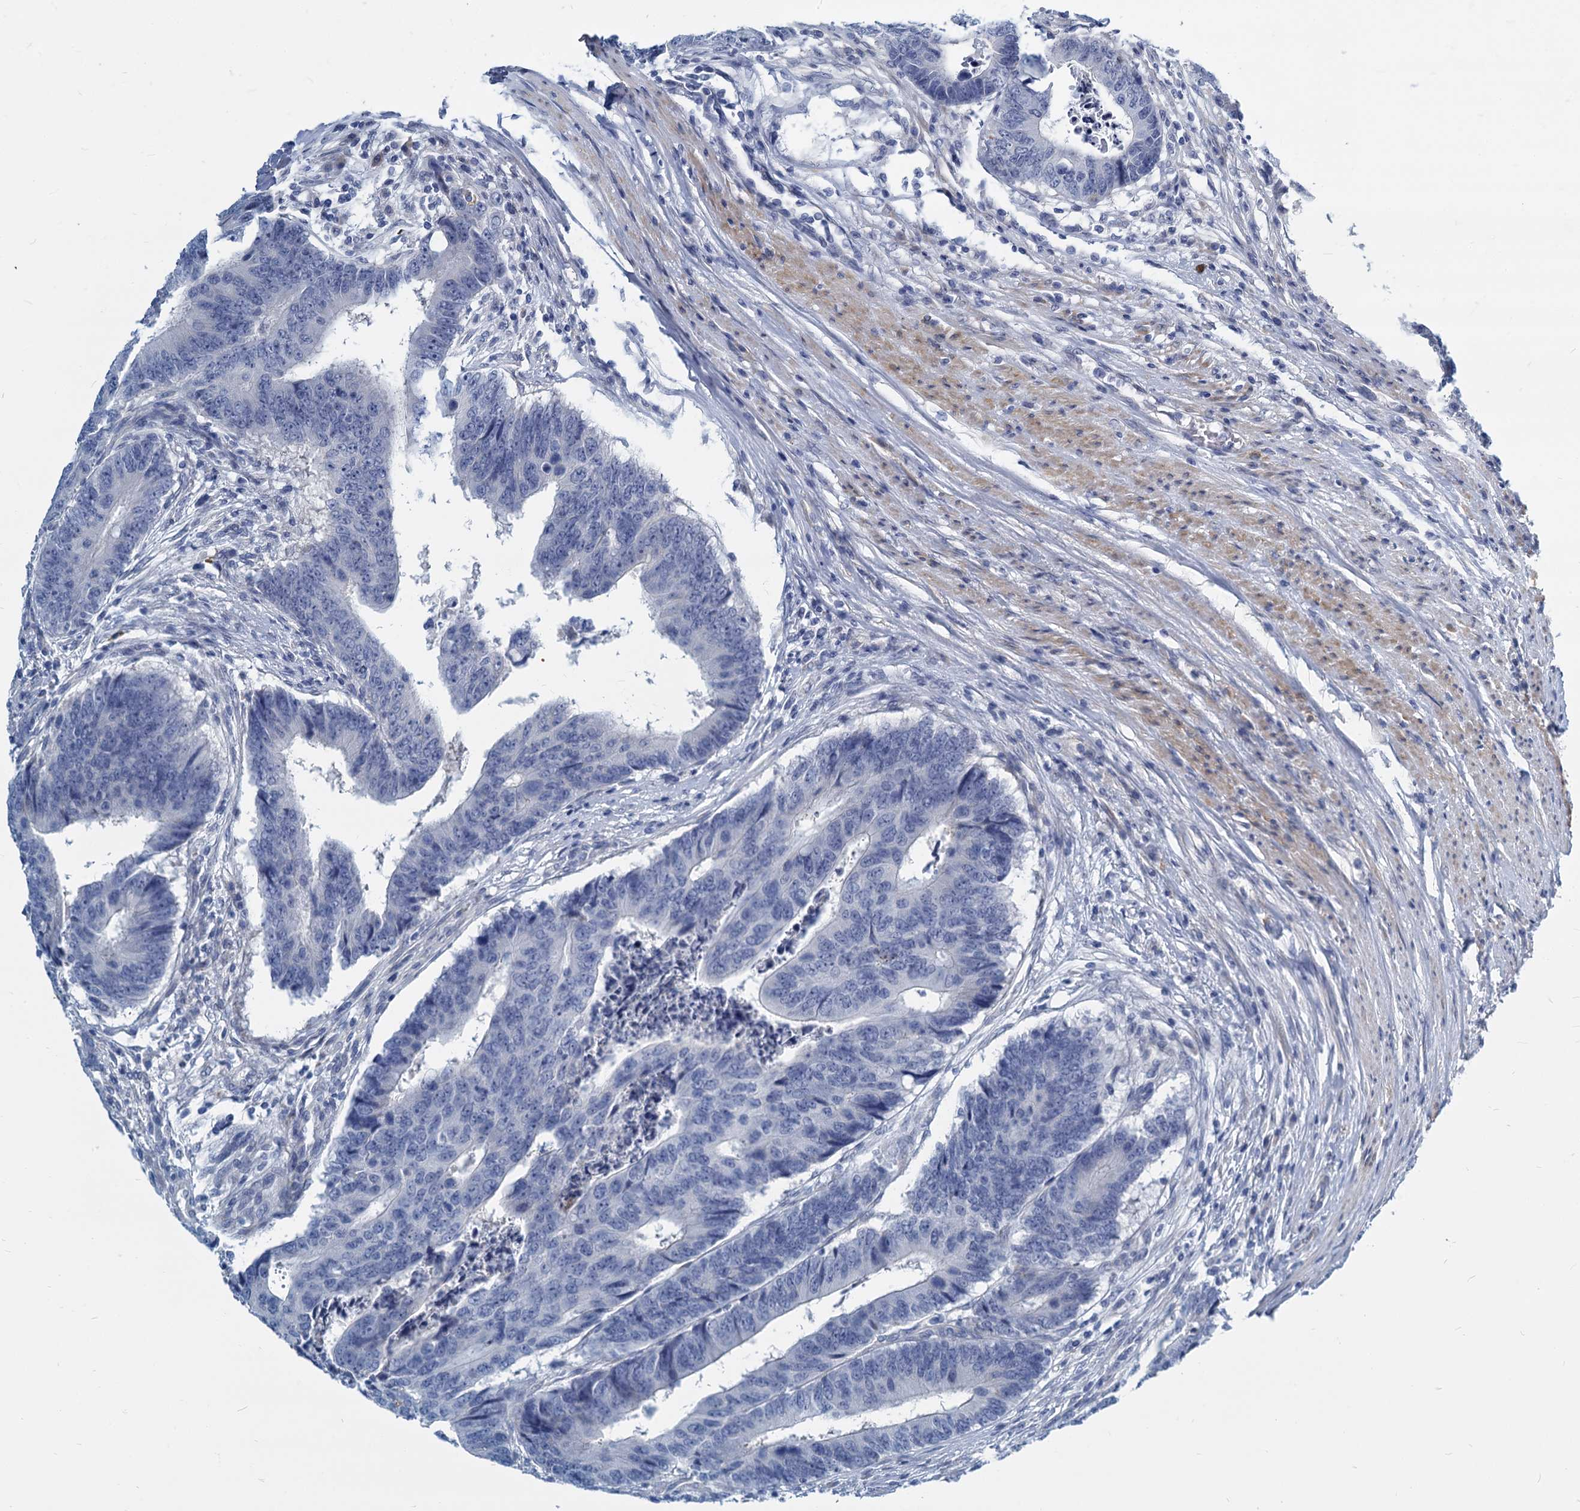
{"staining": {"intensity": "negative", "quantity": "none", "location": "none"}, "tissue": "colorectal cancer", "cell_type": "Tumor cells", "image_type": "cancer", "snomed": [{"axis": "morphology", "description": "Adenocarcinoma, NOS"}, {"axis": "topography", "description": "Rectum"}], "caption": "IHC micrograph of neoplastic tissue: human colorectal cancer (adenocarcinoma) stained with DAB reveals no significant protein positivity in tumor cells. The staining is performed using DAB brown chromogen with nuclei counter-stained in using hematoxylin.", "gene": "GSTM3", "patient": {"sex": "male", "age": 84}}